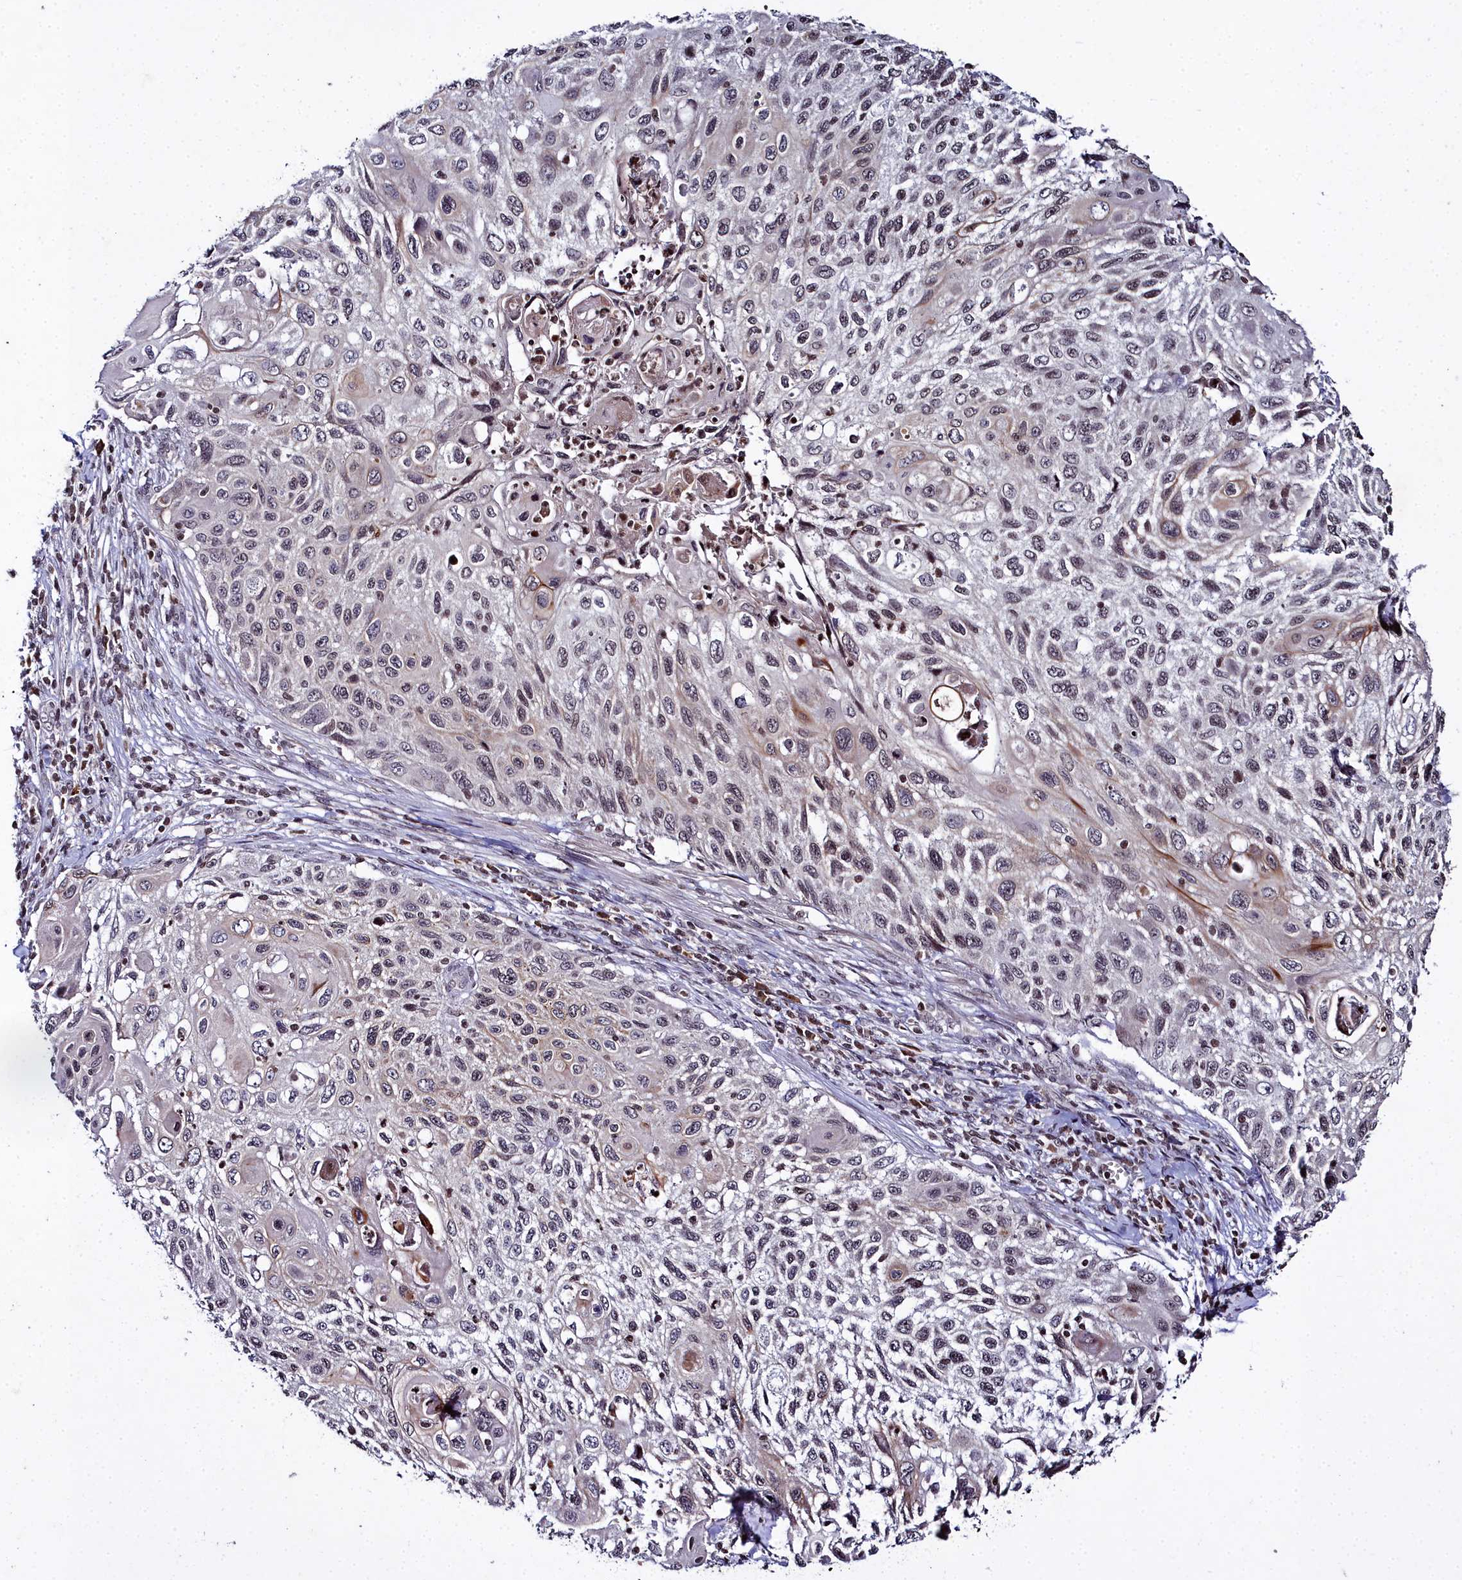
{"staining": {"intensity": "weak", "quantity": ">75%", "location": "cytoplasmic/membranous,nuclear"}, "tissue": "cervical cancer", "cell_type": "Tumor cells", "image_type": "cancer", "snomed": [{"axis": "morphology", "description": "Squamous cell carcinoma, NOS"}, {"axis": "topography", "description": "Cervix"}], "caption": "Human squamous cell carcinoma (cervical) stained with a protein marker reveals weak staining in tumor cells.", "gene": "FZD4", "patient": {"sex": "female", "age": 70}}